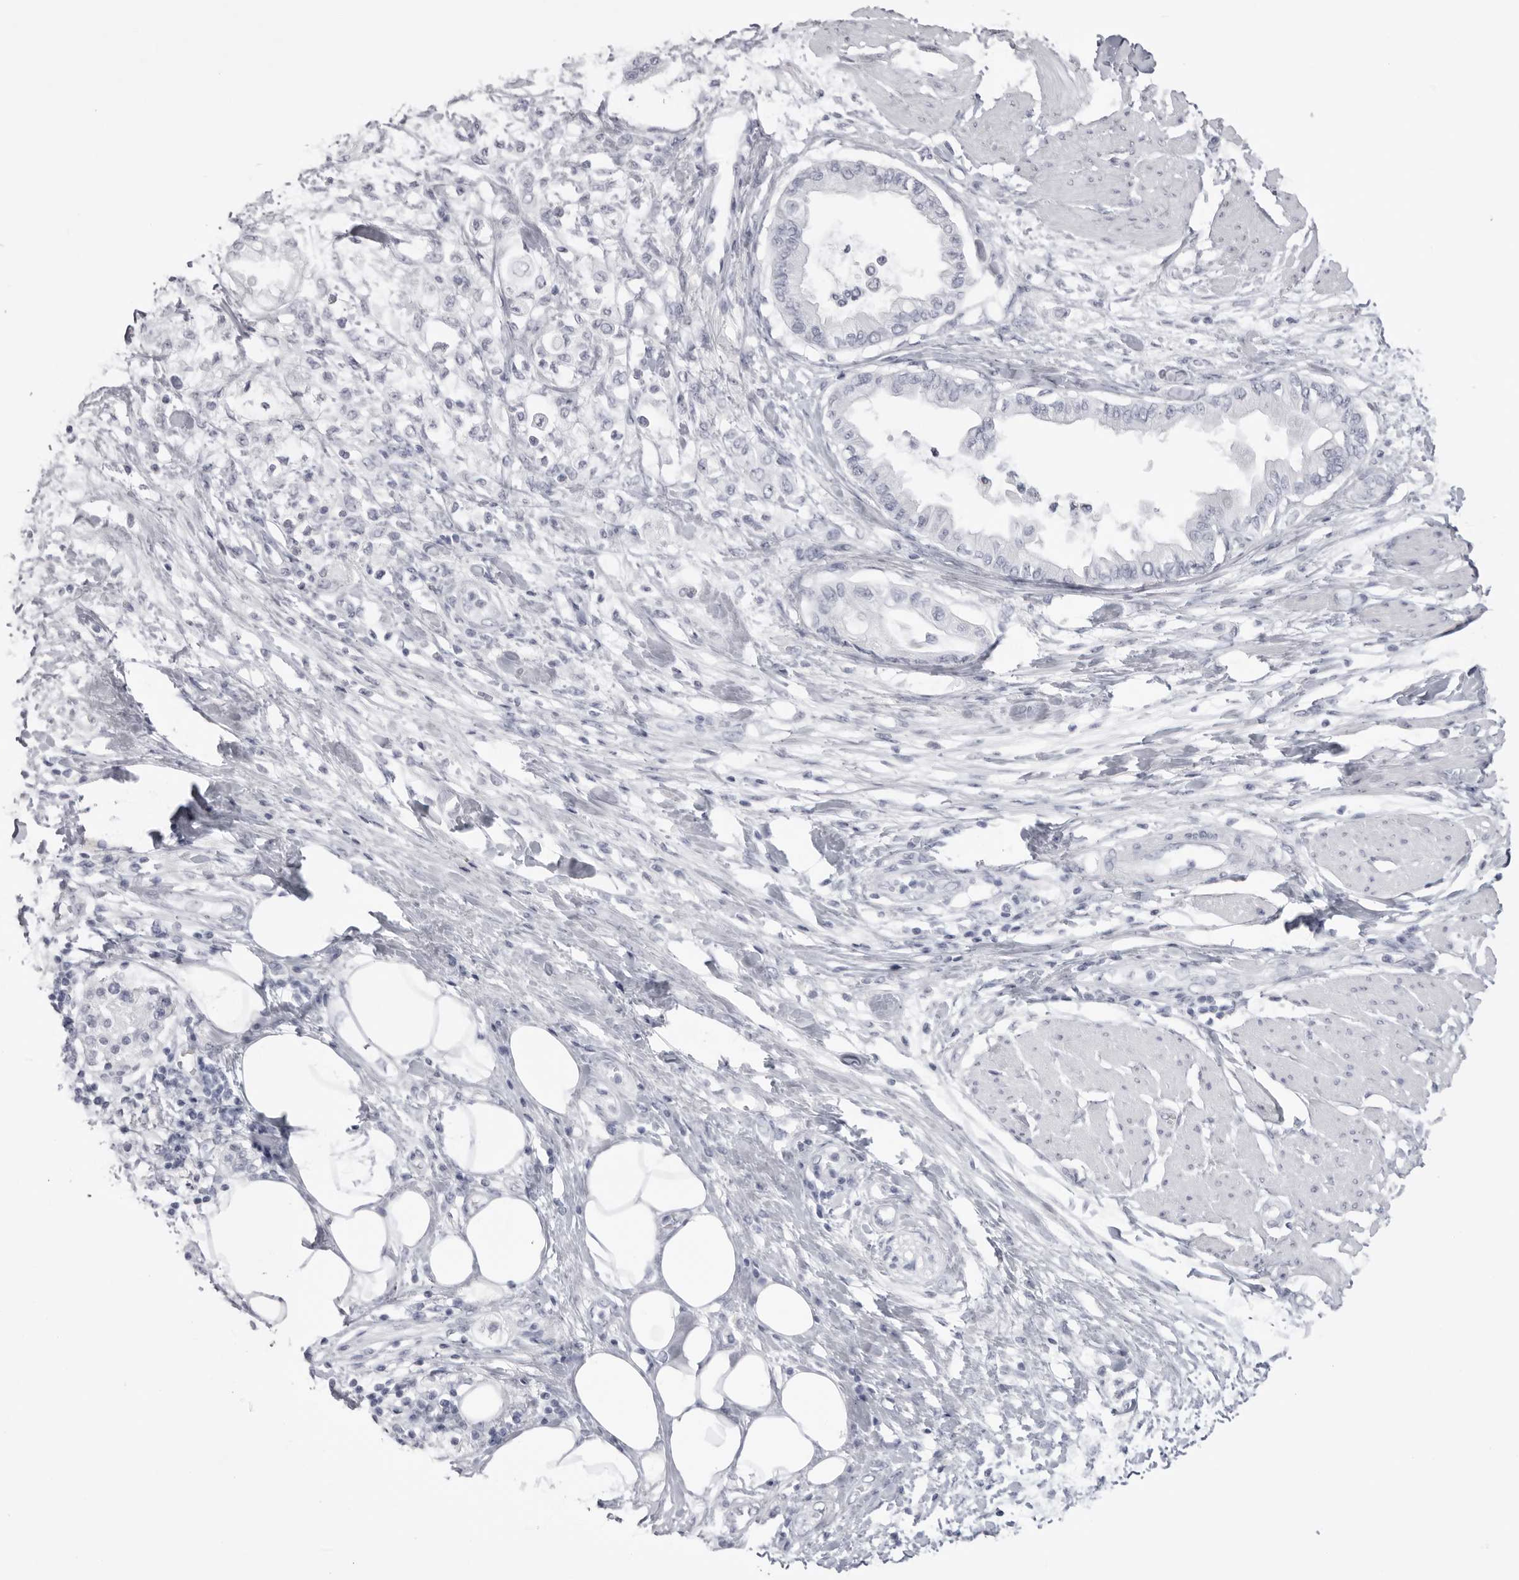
{"staining": {"intensity": "negative", "quantity": "none", "location": "none"}, "tissue": "pancreatic cancer", "cell_type": "Tumor cells", "image_type": "cancer", "snomed": [{"axis": "morphology", "description": "Normal tissue, NOS"}, {"axis": "morphology", "description": "Adenocarcinoma, NOS"}, {"axis": "topography", "description": "Pancreas"}, {"axis": "topography", "description": "Duodenum"}], "caption": "Immunohistochemistry histopathology image of neoplastic tissue: human adenocarcinoma (pancreatic) stained with DAB (3,3'-diaminobenzidine) shows no significant protein expression in tumor cells.", "gene": "TMOD4", "patient": {"sex": "female", "age": 60}}